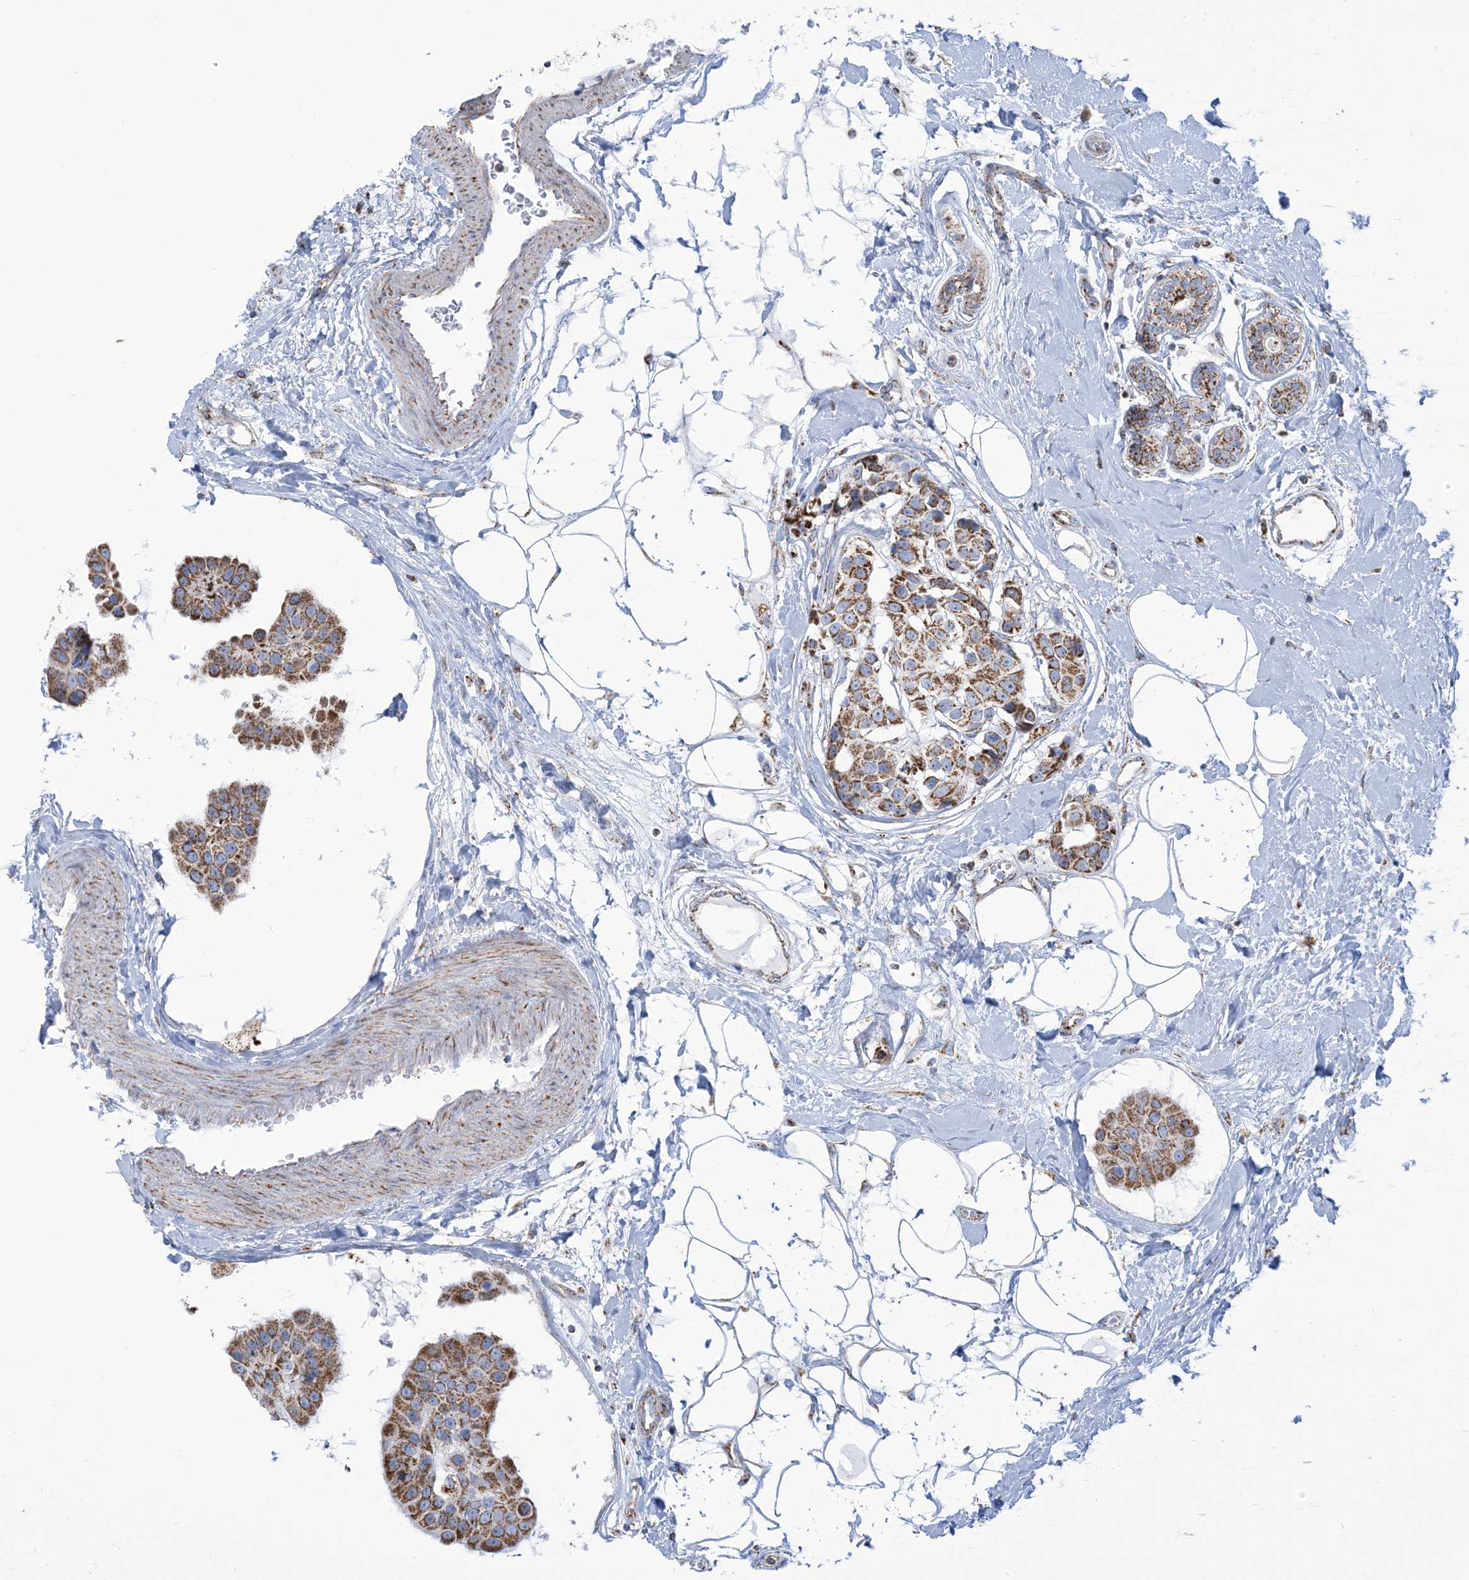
{"staining": {"intensity": "moderate", "quantity": ">75%", "location": "cytoplasmic/membranous"}, "tissue": "breast cancer", "cell_type": "Tumor cells", "image_type": "cancer", "snomed": [{"axis": "morphology", "description": "Normal tissue, NOS"}, {"axis": "morphology", "description": "Duct carcinoma"}, {"axis": "topography", "description": "Breast"}], "caption": "Tumor cells exhibit medium levels of moderate cytoplasmic/membranous expression in about >75% of cells in breast cancer (infiltrating ductal carcinoma).", "gene": "SAMM50", "patient": {"sex": "female", "age": 39}}